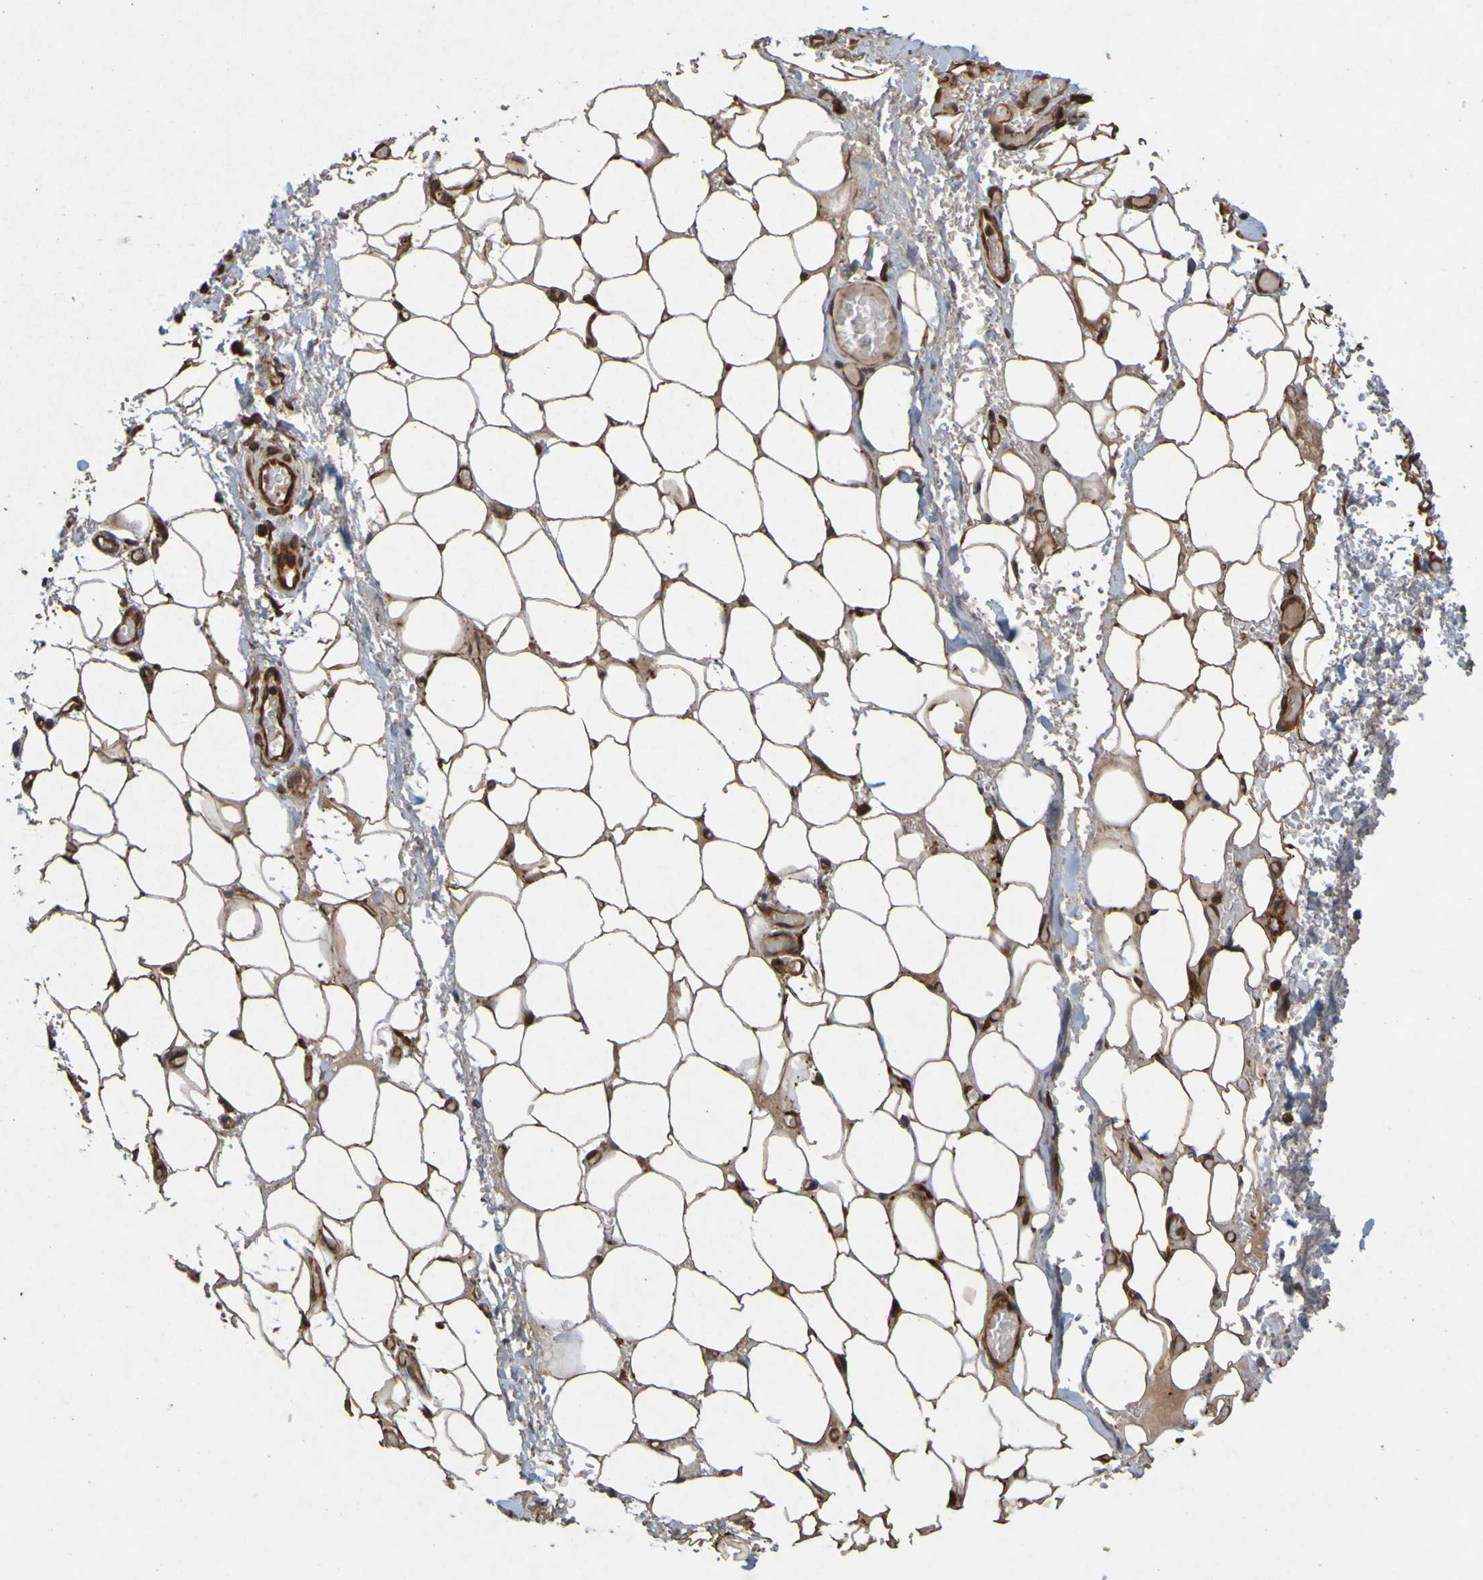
{"staining": {"intensity": "moderate", "quantity": ">75%", "location": "cytoplasmic/membranous"}, "tissue": "adipose tissue", "cell_type": "Adipocytes", "image_type": "normal", "snomed": [{"axis": "morphology", "description": "Normal tissue, NOS"}, {"axis": "morphology", "description": "Adenocarcinoma, NOS"}, {"axis": "topography", "description": "Esophagus"}], "caption": "Protein staining displays moderate cytoplasmic/membranous positivity in approximately >75% of adipocytes in benign adipose tissue. Immunohistochemistry stains the protein of interest in brown and the nuclei are stained blue.", "gene": "OCRL", "patient": {"sex": "male", "age": 62}}